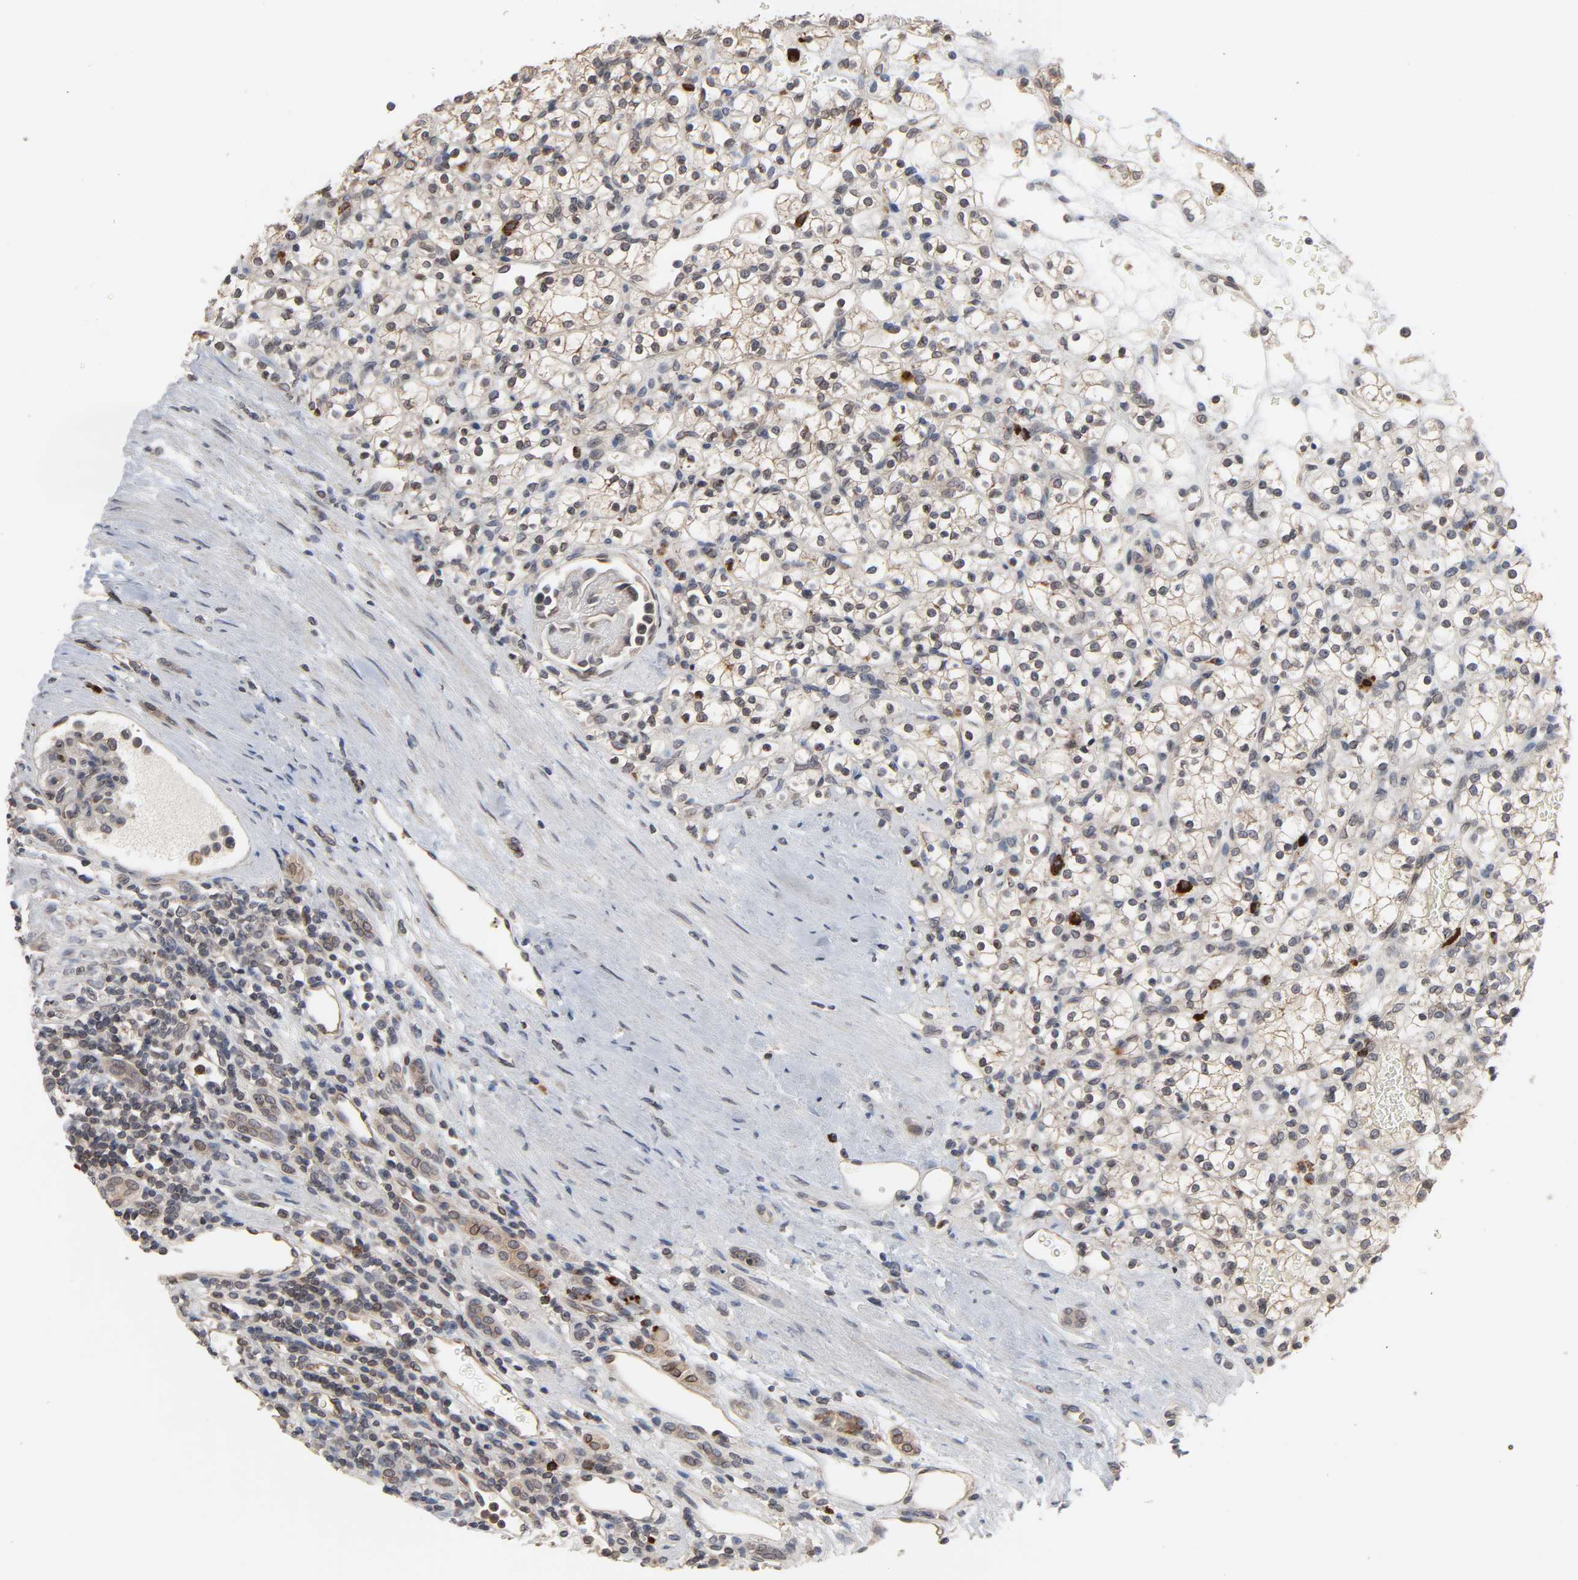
{"staining": {"intensity": "weak", "quantity": "<25%", "location": "cytoplasmic/membranous"}, "tissue": "renal cancer", "cell_type": "Tumor cells", "image_type": "cancer", "snomed": [{"axis": "morphology", "description": "Normal tissue, NOS"}, {"axis": "morphology", "description": "Adenocarcinoma, NOS"}, {"axis": "topography", "description": "Kidney"}], "caption": "A photomicrograph of renal cancer stained for a protein reveals no brown staining in tumor cells.", "gene": "CCDC175", "patient": {"sex": "female", "age": 55}}